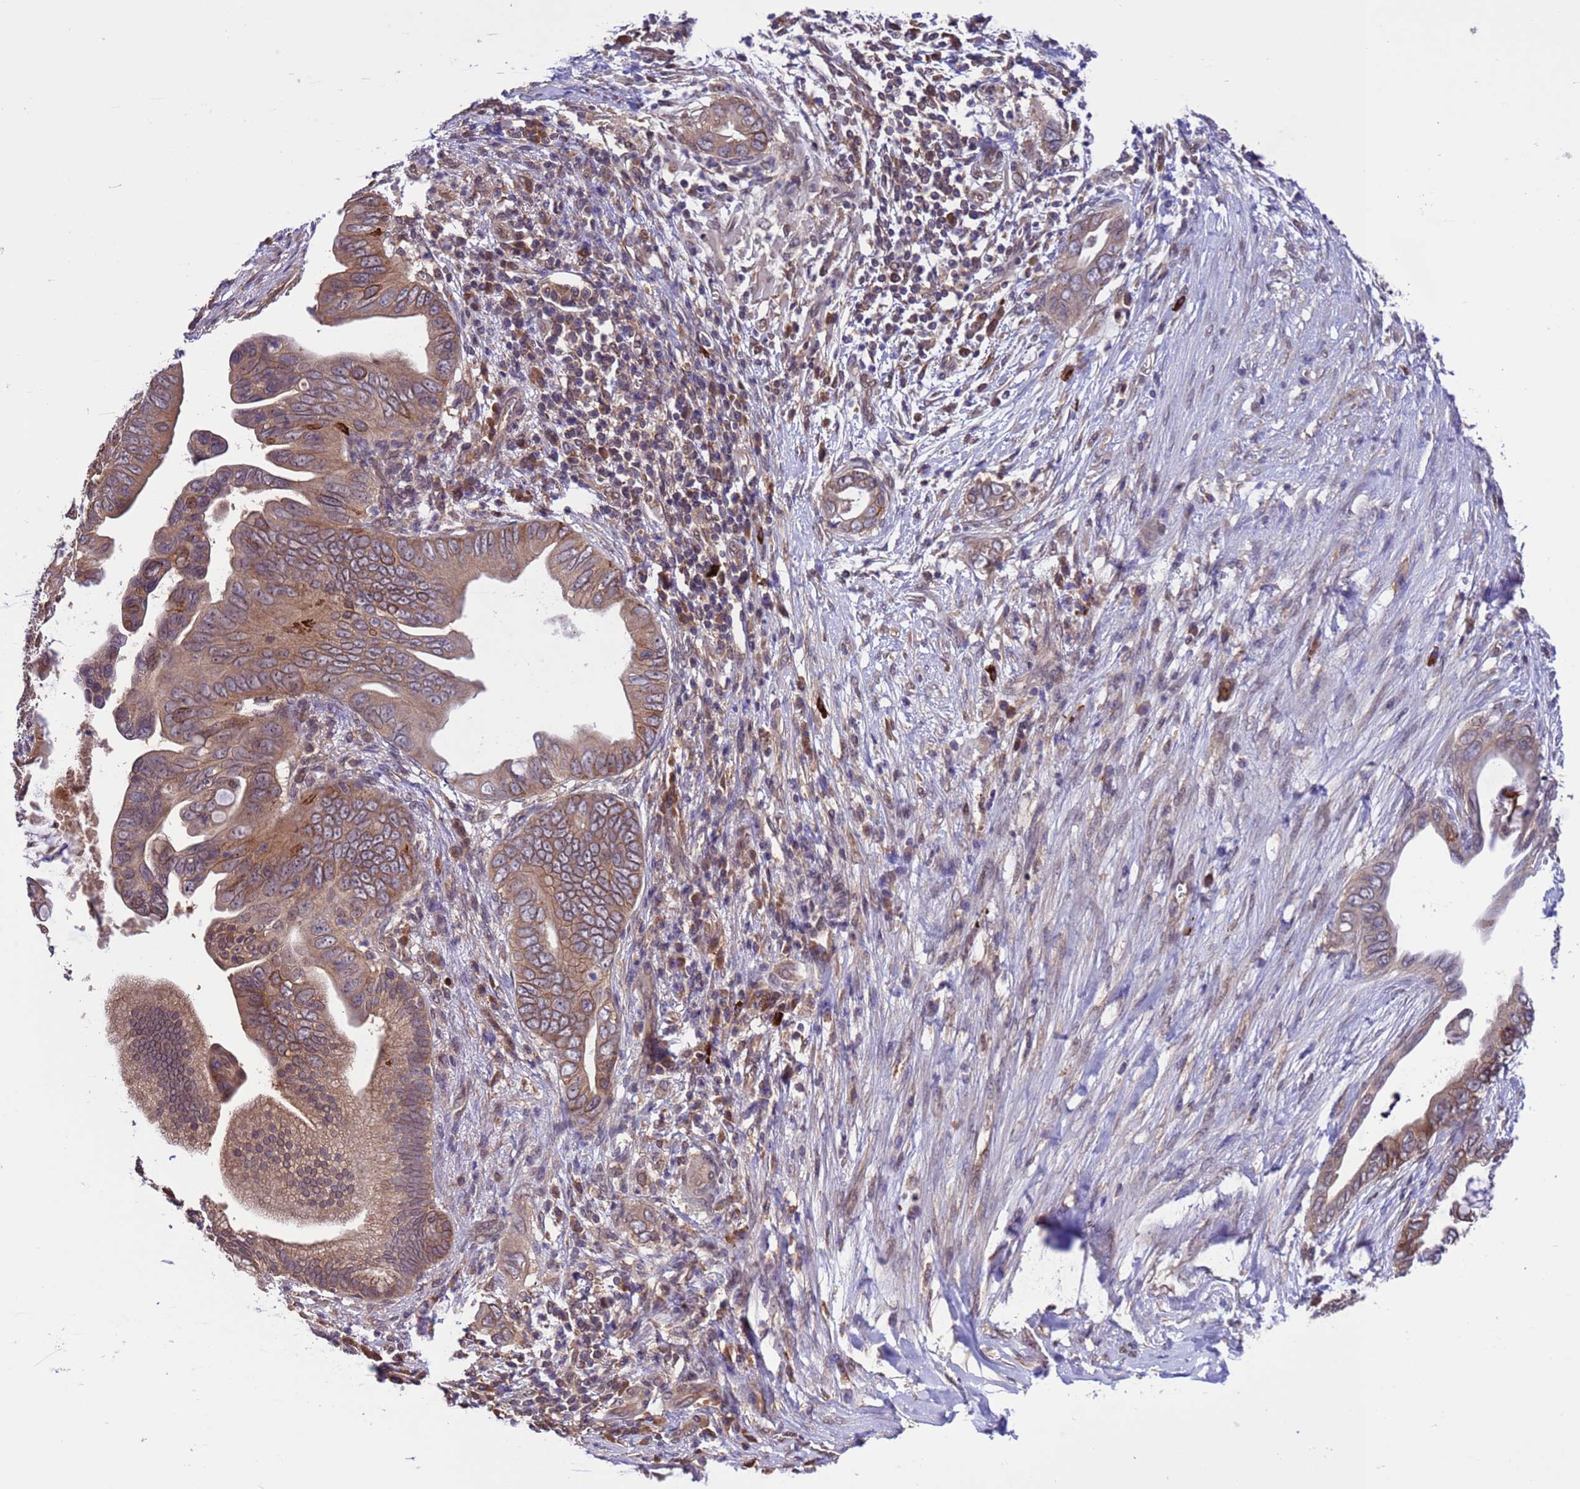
{"staining": {"intensity": "moderate", "quantity": ">75%", "location": "cytoplasmic/membranous"}, "tissue": "pancreatic cancer", "cell_type": "Tumor cells", "image_type": "cancer", "snomed": [{"axis": "morphology", "description": "Adenocarcinoma, NOS"}, {"axis": "topography", "description": "Pancreas"}], "caption": "Pancreatic cancer (adenocarcinoma) stained with DAB IHC shows medium levels of moderate cytoplasmic/membranous expression in approximately >75% of tumor cells.", "gene": "ZFP69B", "patient": {"sex": "male", "age": 75}}